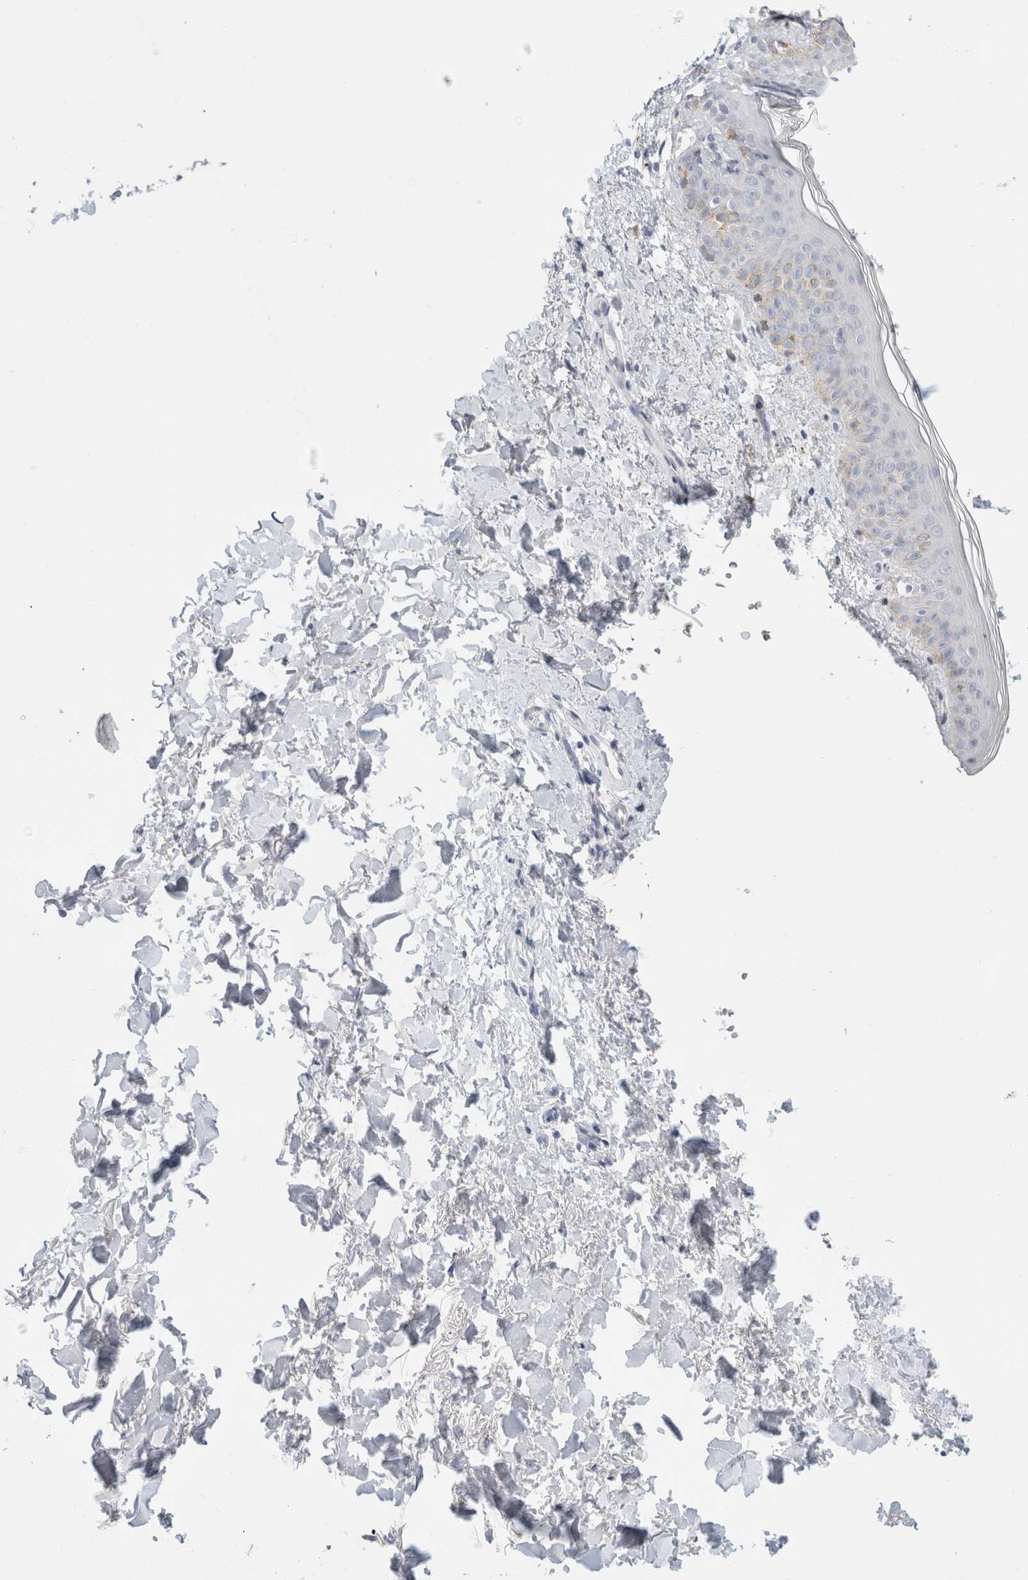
{"staining": {"intensity": "negative", "quantity": "none", "location": "none"}, "tissue": "skin", "cell_type": "Fibroblasts", "image_type": "normal", "snomed": [{"axis": "morphology", "description": "Normal tissue, NOS"}, {"axis": "topography", "description": "Skin"}], "caption": "High magnification brightfield microscopy of unremarkable skin stained with DAB (brown) and counterstained with hematoxylin (blue): fibroblasts show no significant expression. The staining was performed using DAB (3,3'-diaminobenzidine) to visualize the protein expression in brown, while the nuclei were stained in blue with hematoxylin (Magnification: 20x).", "gene": "BCAN", "patient": {"sex": "female", "age": 46}}